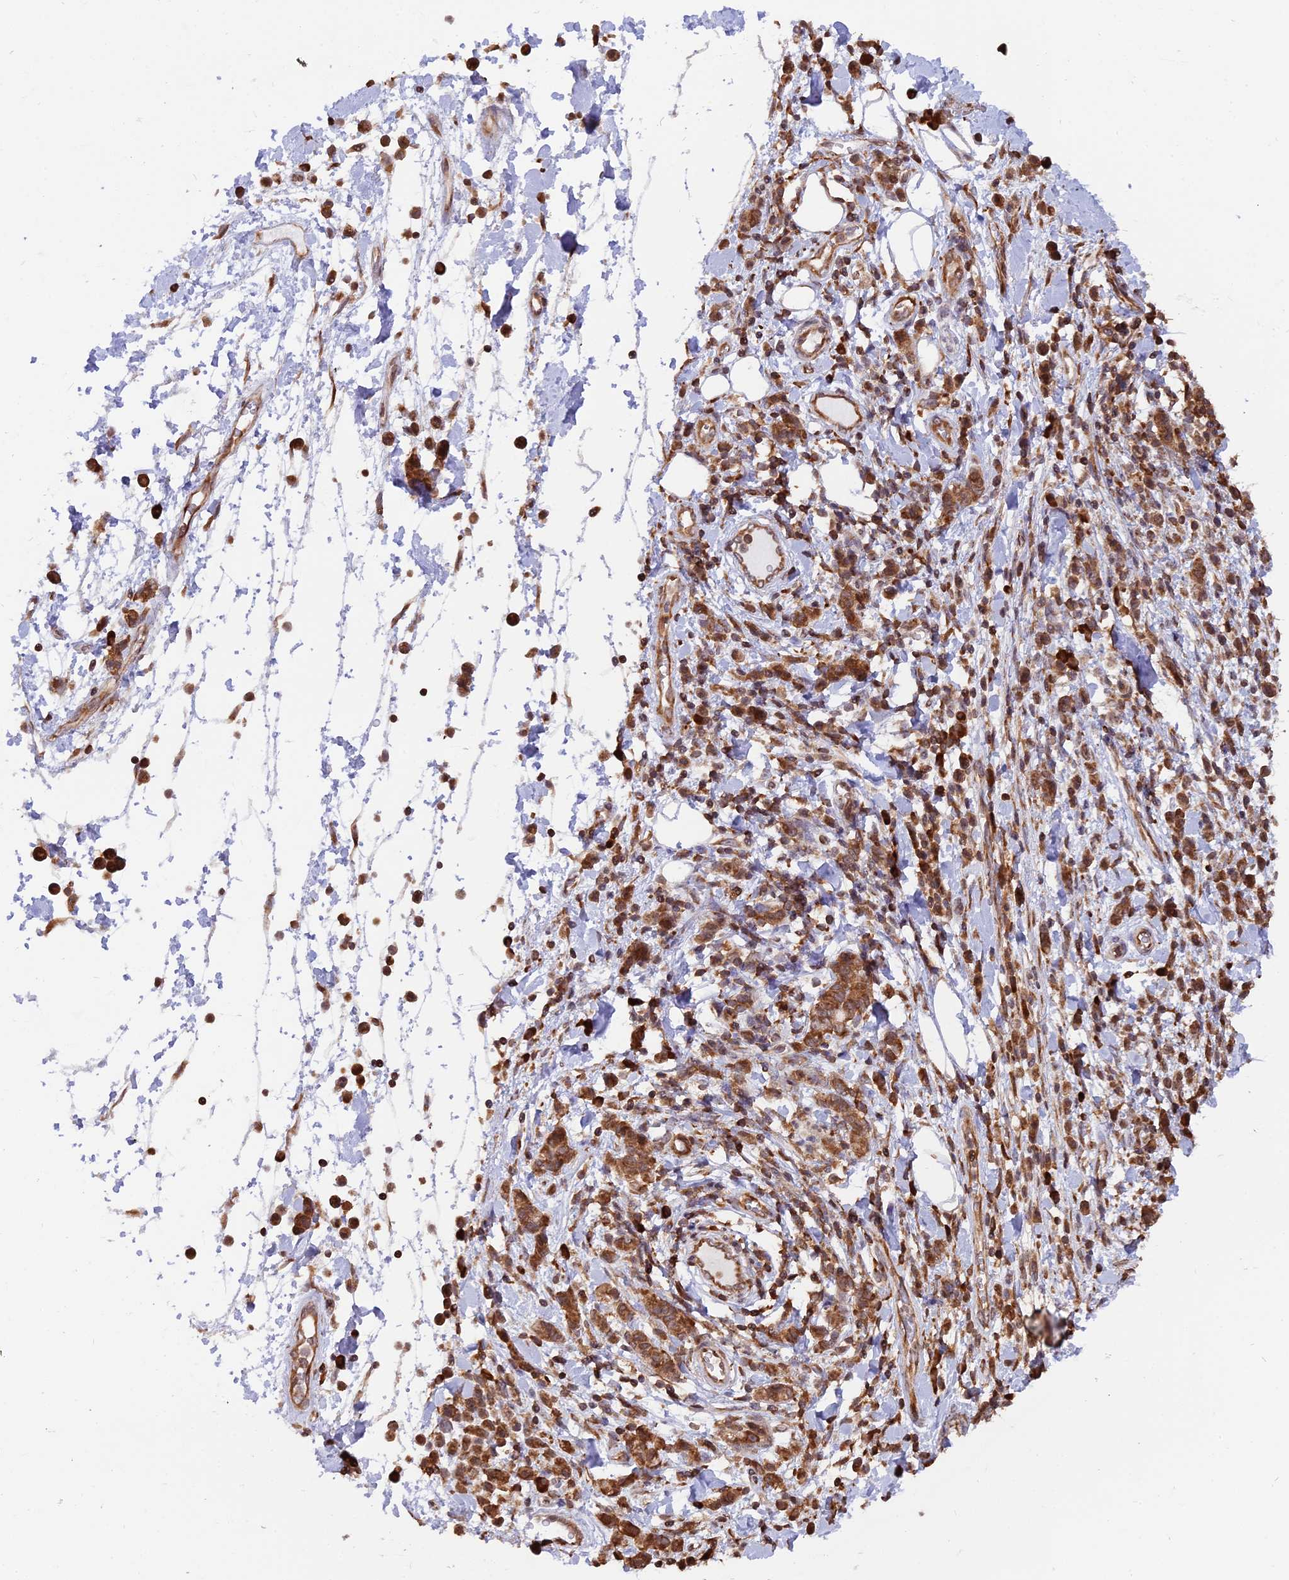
{"staining": {"intensity": "moderate", "quantity": ">75%", "location": "cytoplasmic/membranous"}, "tissue": "stomach cancer", "cell_type": "Tumor cells", "image_type": "cancer", "snomed": [{"axis": "morphology", "description": "Adenocarcinoma, NOS"}, {"axis": "topography", "description": "Stomach"}], "caption": "Stomach cancer stained with a protein marker shows moderate staining in tumor cells.", "gene": "RPL26", "patient": {"sex": "male", "age": 77}}